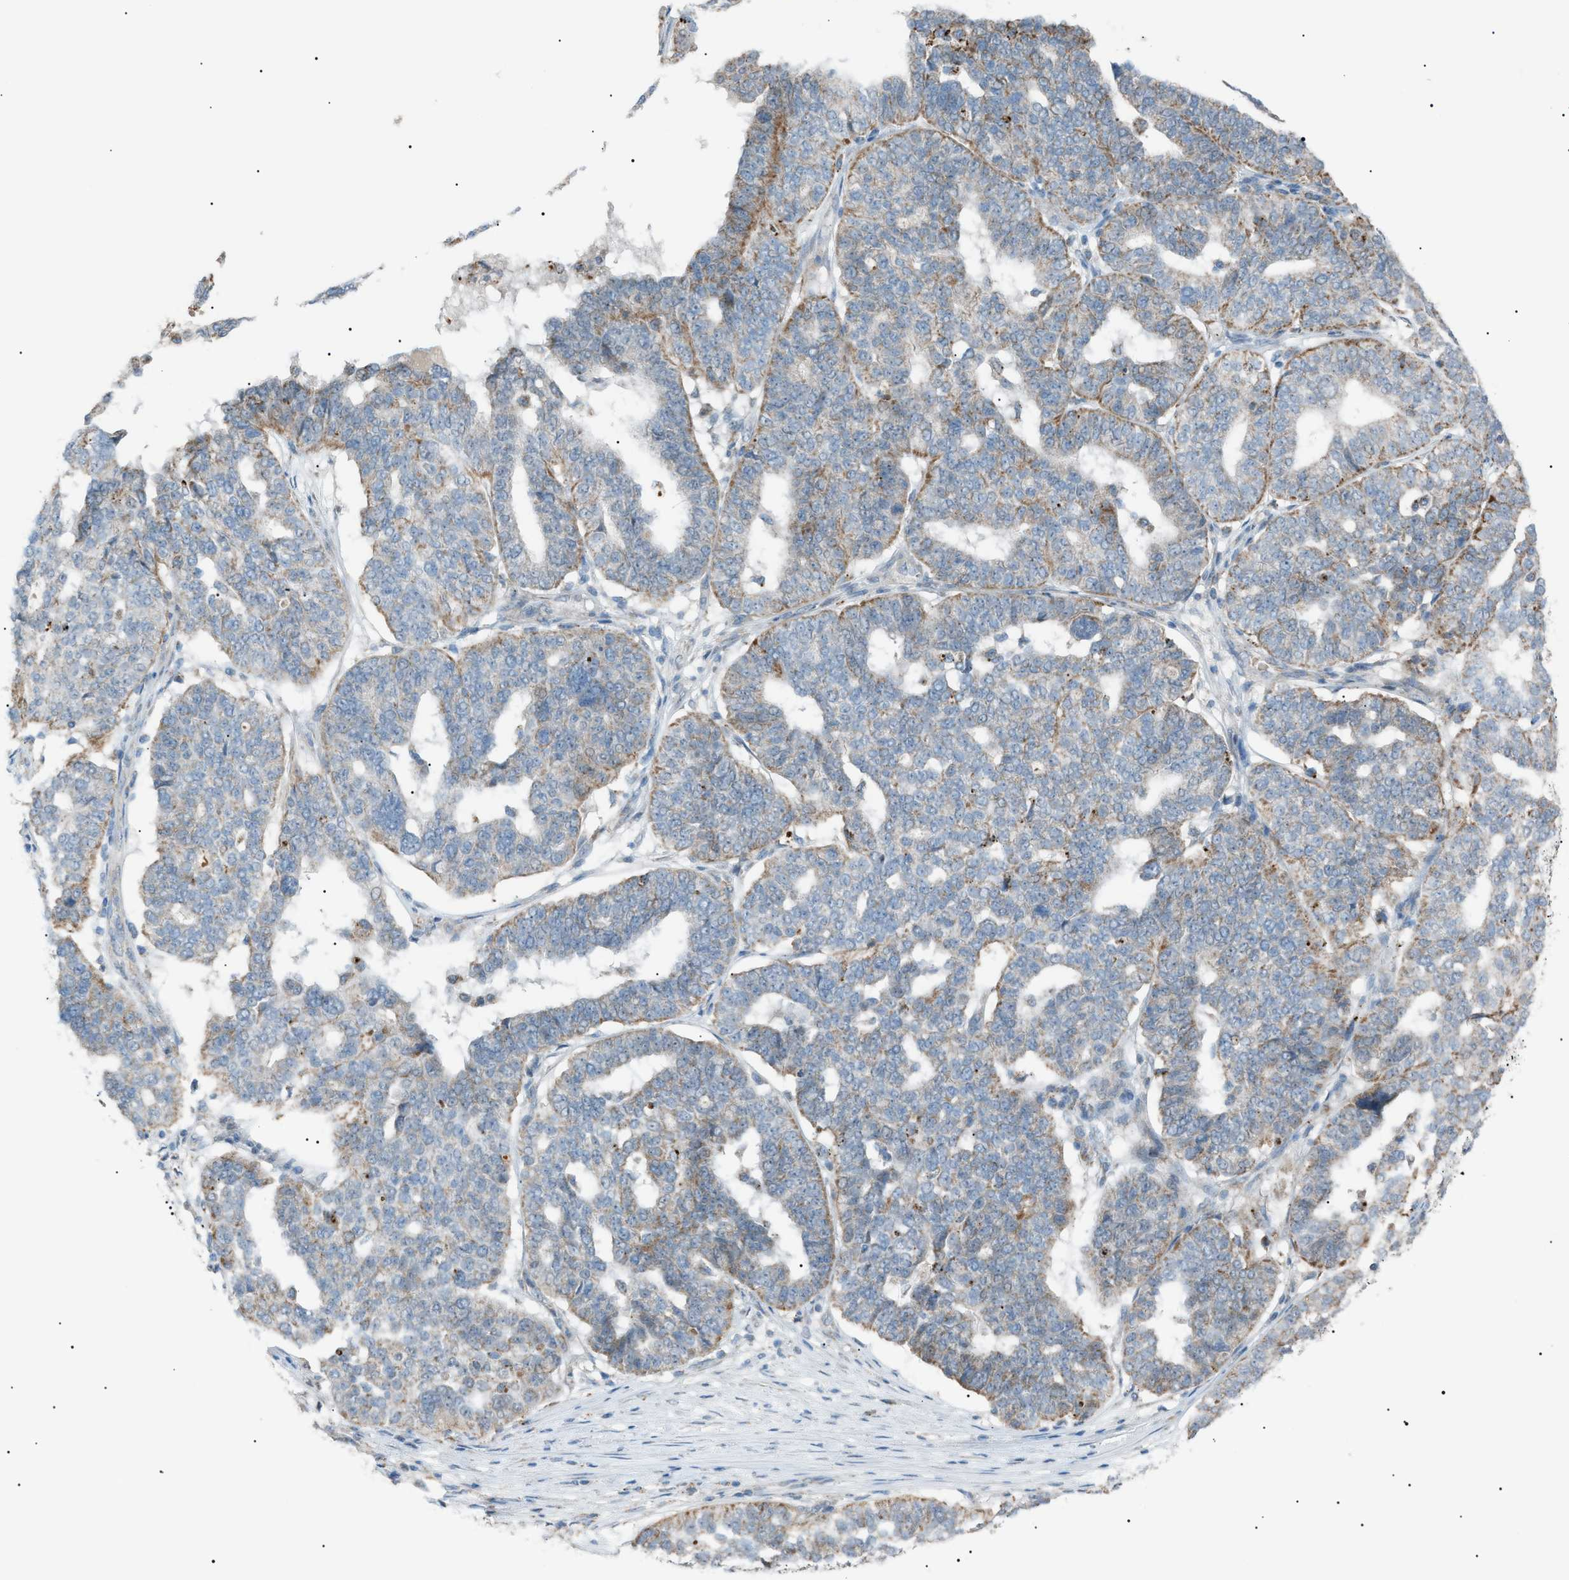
{"staining": {"intensity": "moderate", "quantity": "<25%", "location": "cytoplasmic/membranous"}, "tissue": "ovarian cancer", "cell_type": "Tumor cells", "image_type": "cancer", "snomed": [{"axis": "morphology", "description": "Cystadenocarcinoma, serous, NOS"}, {"axis": "topography", "description": "Ovary"}], "caption": "Ovarian serous cystadenocarcinoma tissue exhibits moderate cytoplasmic/membranous positivity in approximately <25% of tumor cells, visualized by immunohistochemistry.", "gene": "ZNF516", "patient": {"sex": "female", "age": 59}}